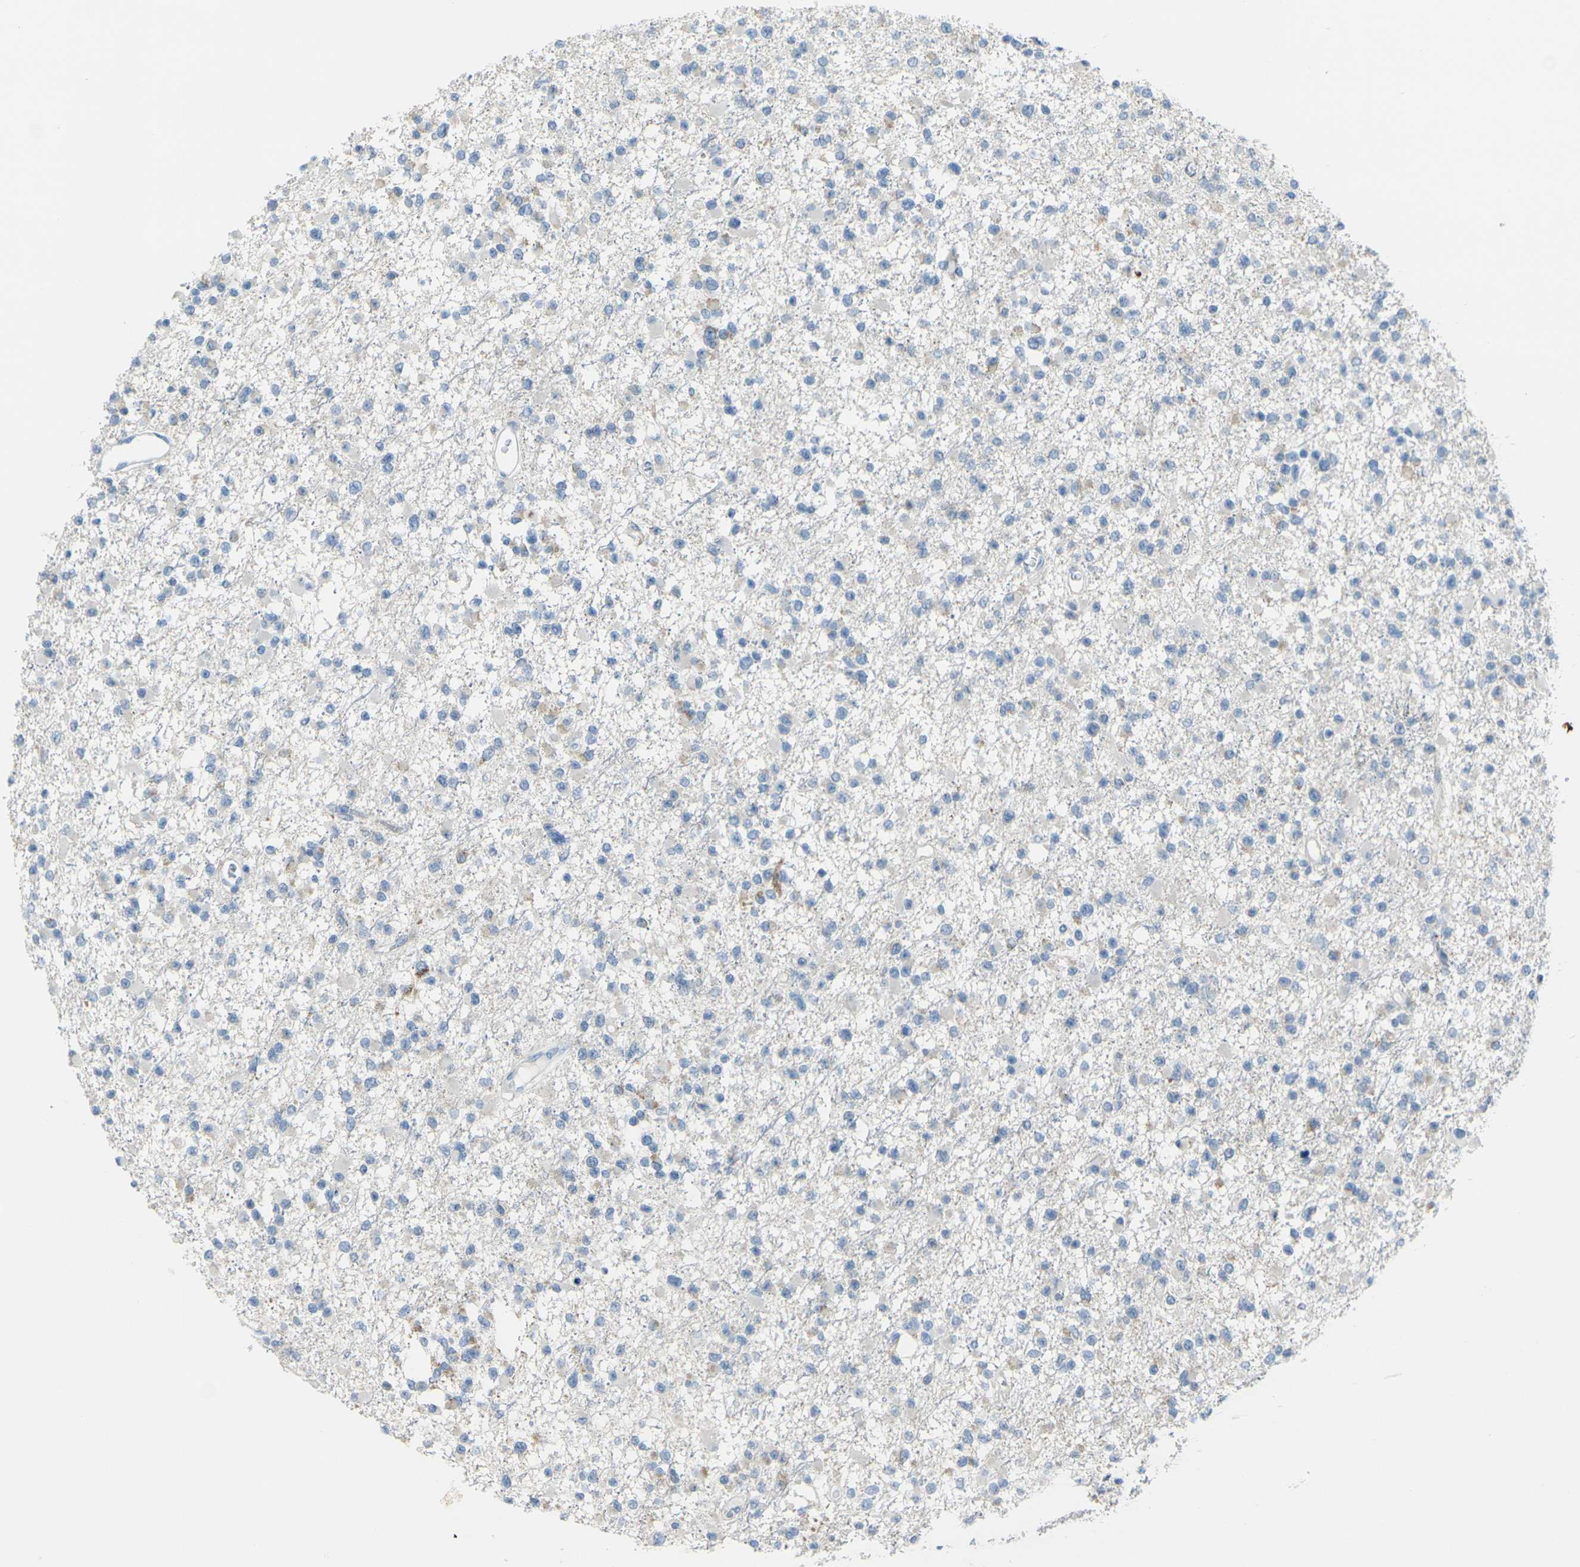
{"staining": {"intensity": "negative", "quantity": "none", "location": "none"}, "tissue": "glioma", "cell_type": "Tumor cells", "image_type": "cancer", "snomed": [{"axis": "morphology", "description": "Glioma, malignant, Low grade"}, {"axis": "topography", "description": "Brain"}], "caption": "Immunohistochemistry image of human glioma stained for a protein (brown), which shows no positivity in tumor cells. Brightfield microscopy of immunohistochemistry stained with DAB (3,3'-diaminobenzidine) (brown) and hematoxylin (blue), captured at high magnification.", "gene": "ANKRD46", "patient": {"sex": "female", "age": 22}}